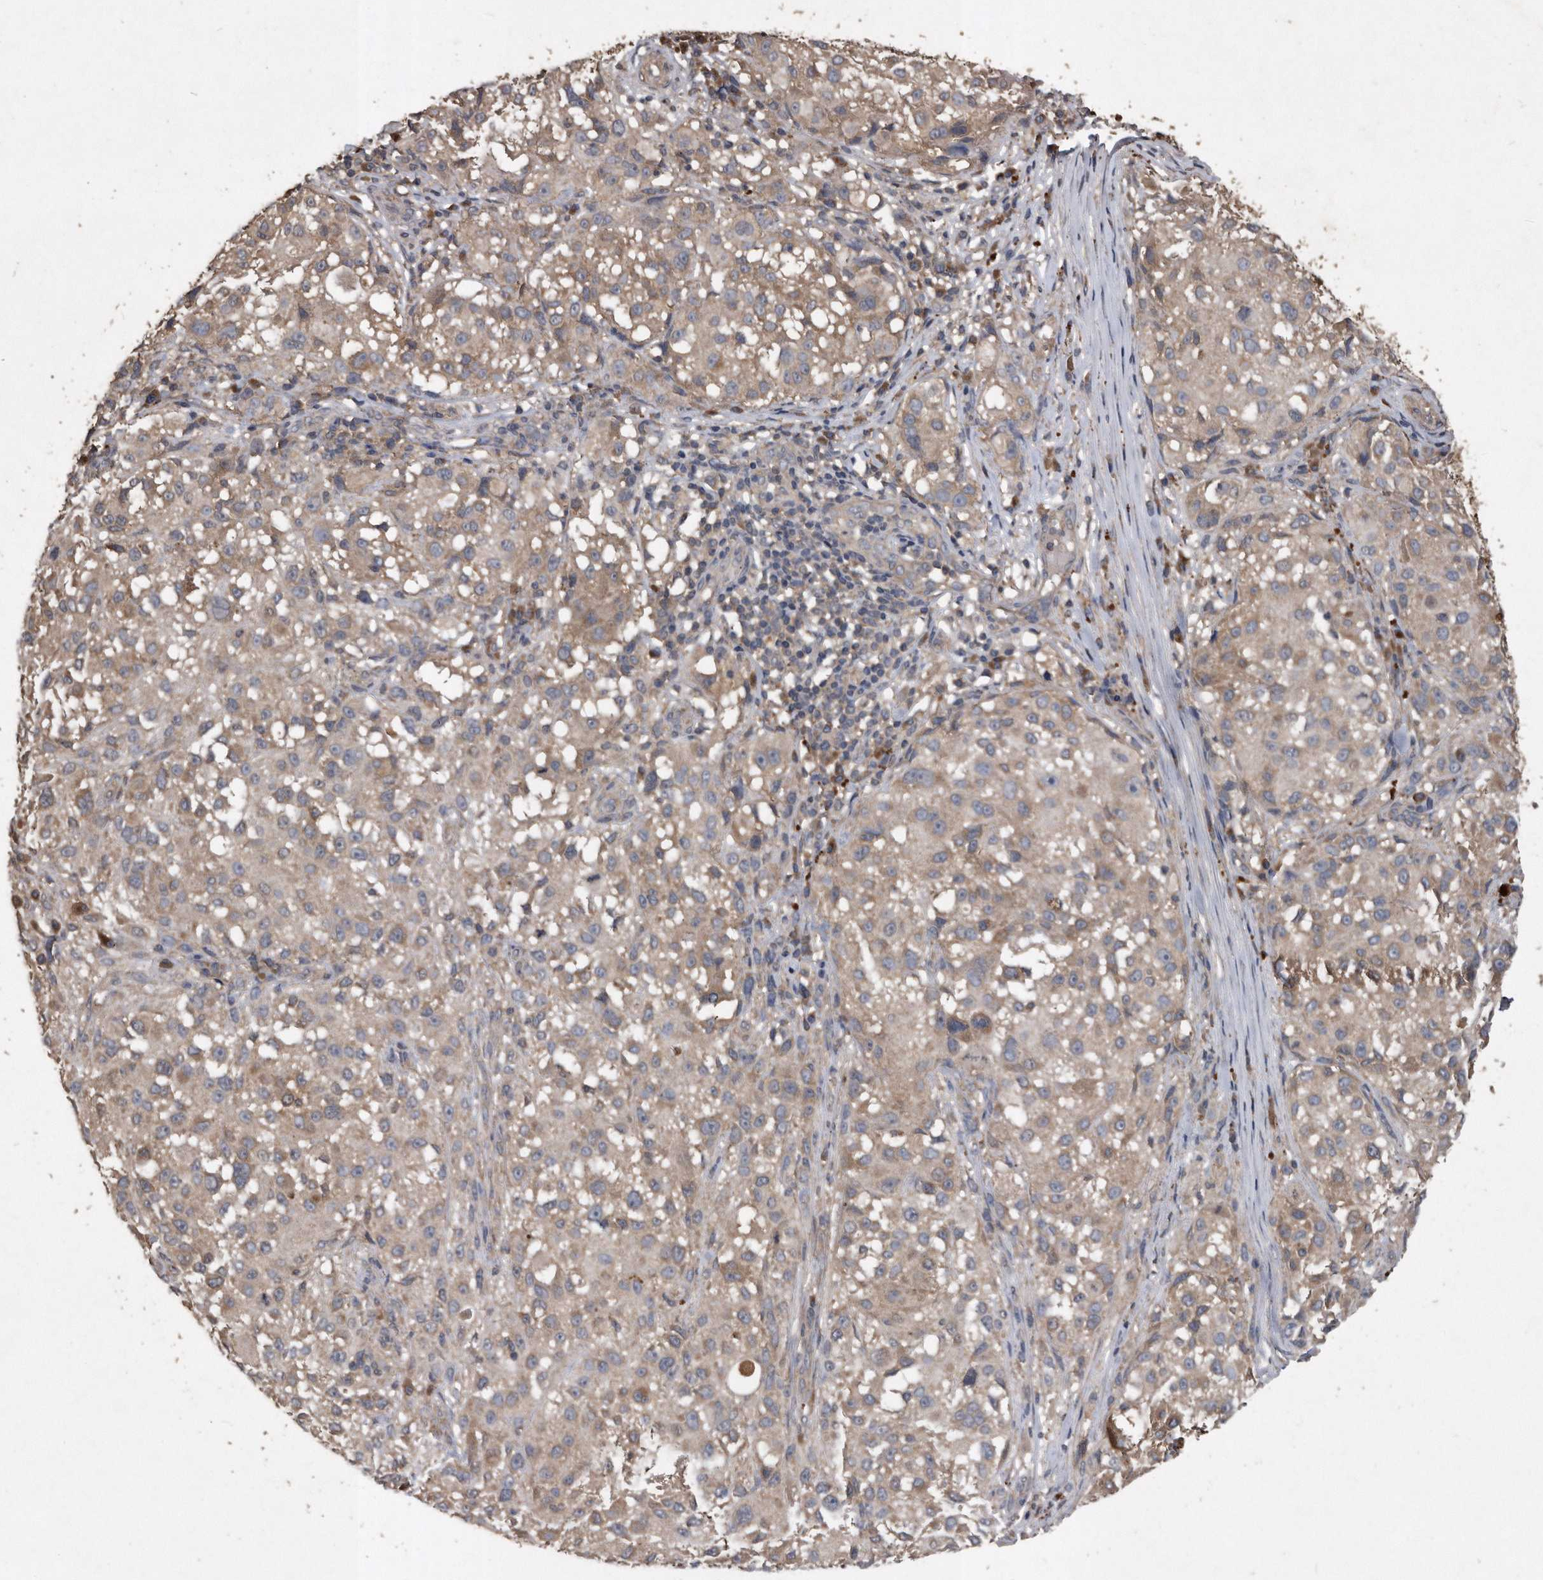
{"staining": {"intensity": "moderate", "quantity": ">75%", "location": "cytoplasmic/membranous"}, "tissue": "melanoma", "cell_type": "Tumor cells", "image_type": "cancer", "snomed": [{"axis": "morphology", "description": "Necrosis, NOS"}, {"axis": "morphology", "description": "Malignant melanoma, NOS"}, {"axis": "topography", "description": "Skin"}], "caption": "Malignant melanoma stained with a protein marker exhibits moderate staining in tumor cells.", "gene": "NRBP1", "patient": {"sex": "female", "age": 87}}